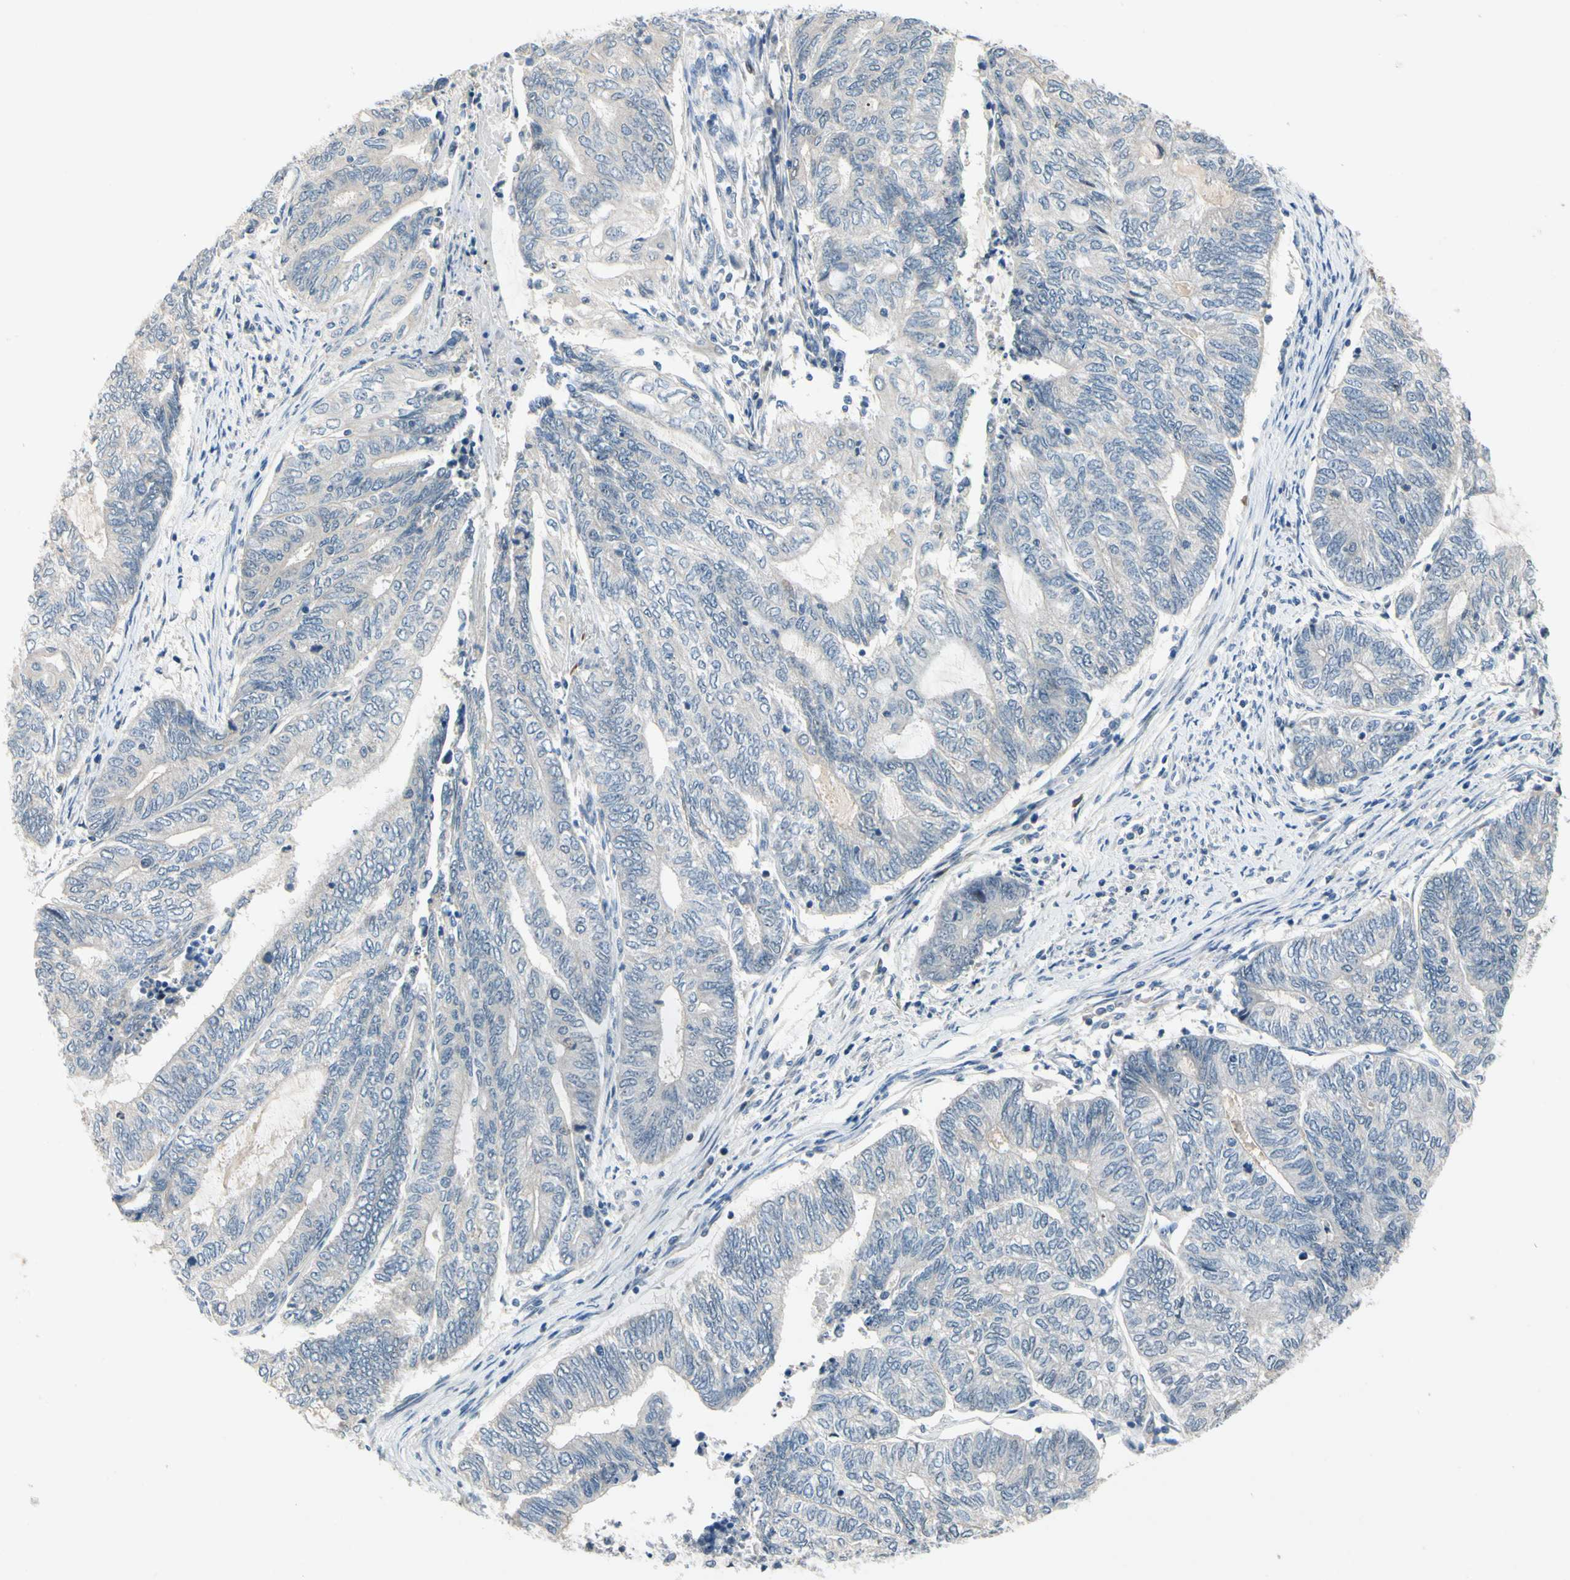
{"staining": {"intensity": "negative", "quantity": "none", "location": "none"}, "tissue": "endometrial cancer", "cell_type": "Tumor cells", "image_type": "cancer", "snomed": [{"axis": "morphology", "description": "Adenocarcinoma, NOS"}, {"axis": "topography", "description": "Uterus"}, {"axis": "topography", "description": "Endometrium"}], "caption": "Immunohistochemical staining of human endometrial cancer (adenocarcinoma) reveals no significant expression in tumor cells.", "gene": "SLC27A6", "patient": {"sex": "female", "age": 70}}